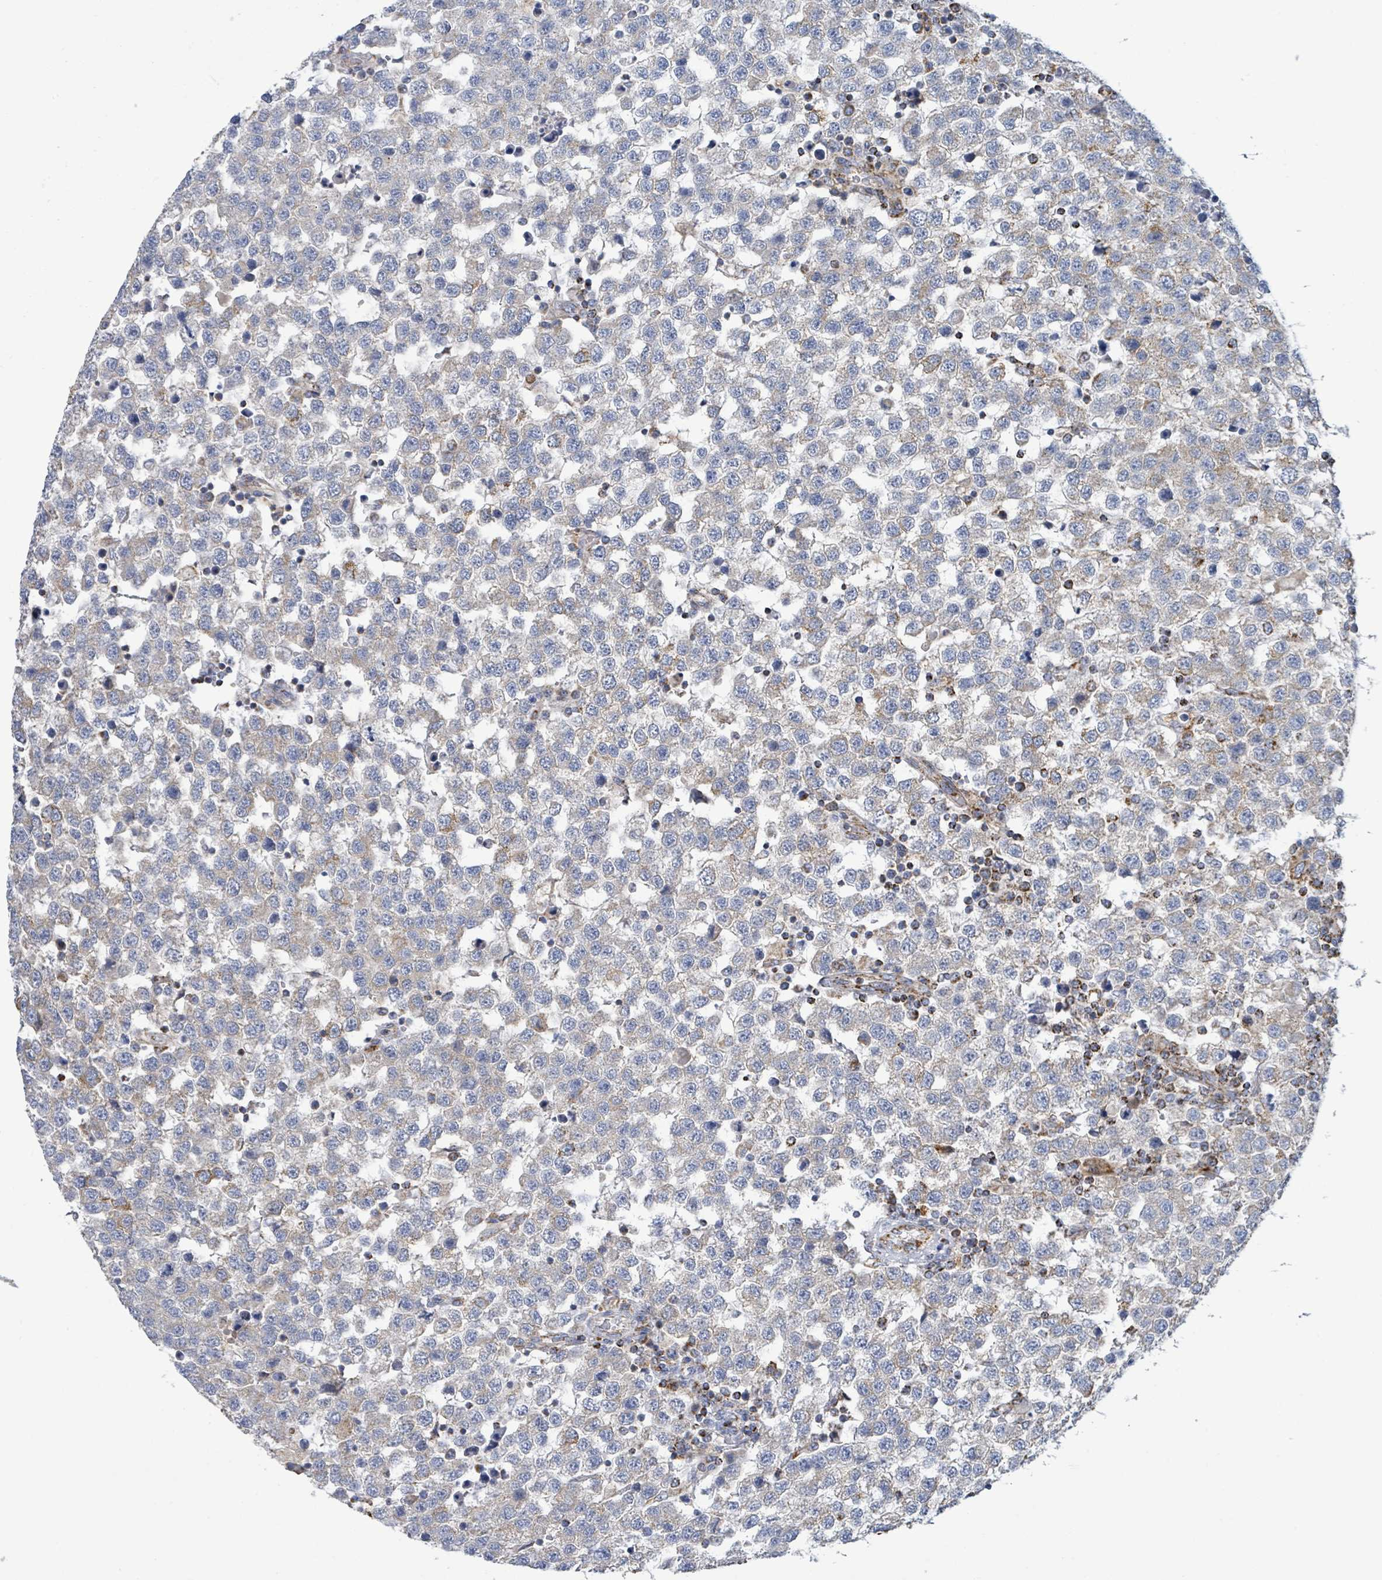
{"staining": {"intensity": "weak", "quantity": "25%-75%", "location": "cytoplasmic/membranous"}, "tissue": "testis cancer", "cell_type": "Tumor cells", "image_type": "cancer", "snomed": [{"axis": "morphology", "description": "Seminoma, NOS"}, {"axis": "topography", "description": "Testis"}], "caption": "Human seminoma (testis) stained with a brown dye demonstrates weak cytoplasmic/membranous positive expression in about 25%-75% of tumor cells.", "gene": "SUCLG2", "patient": {"sex": "male", "age": 34}}